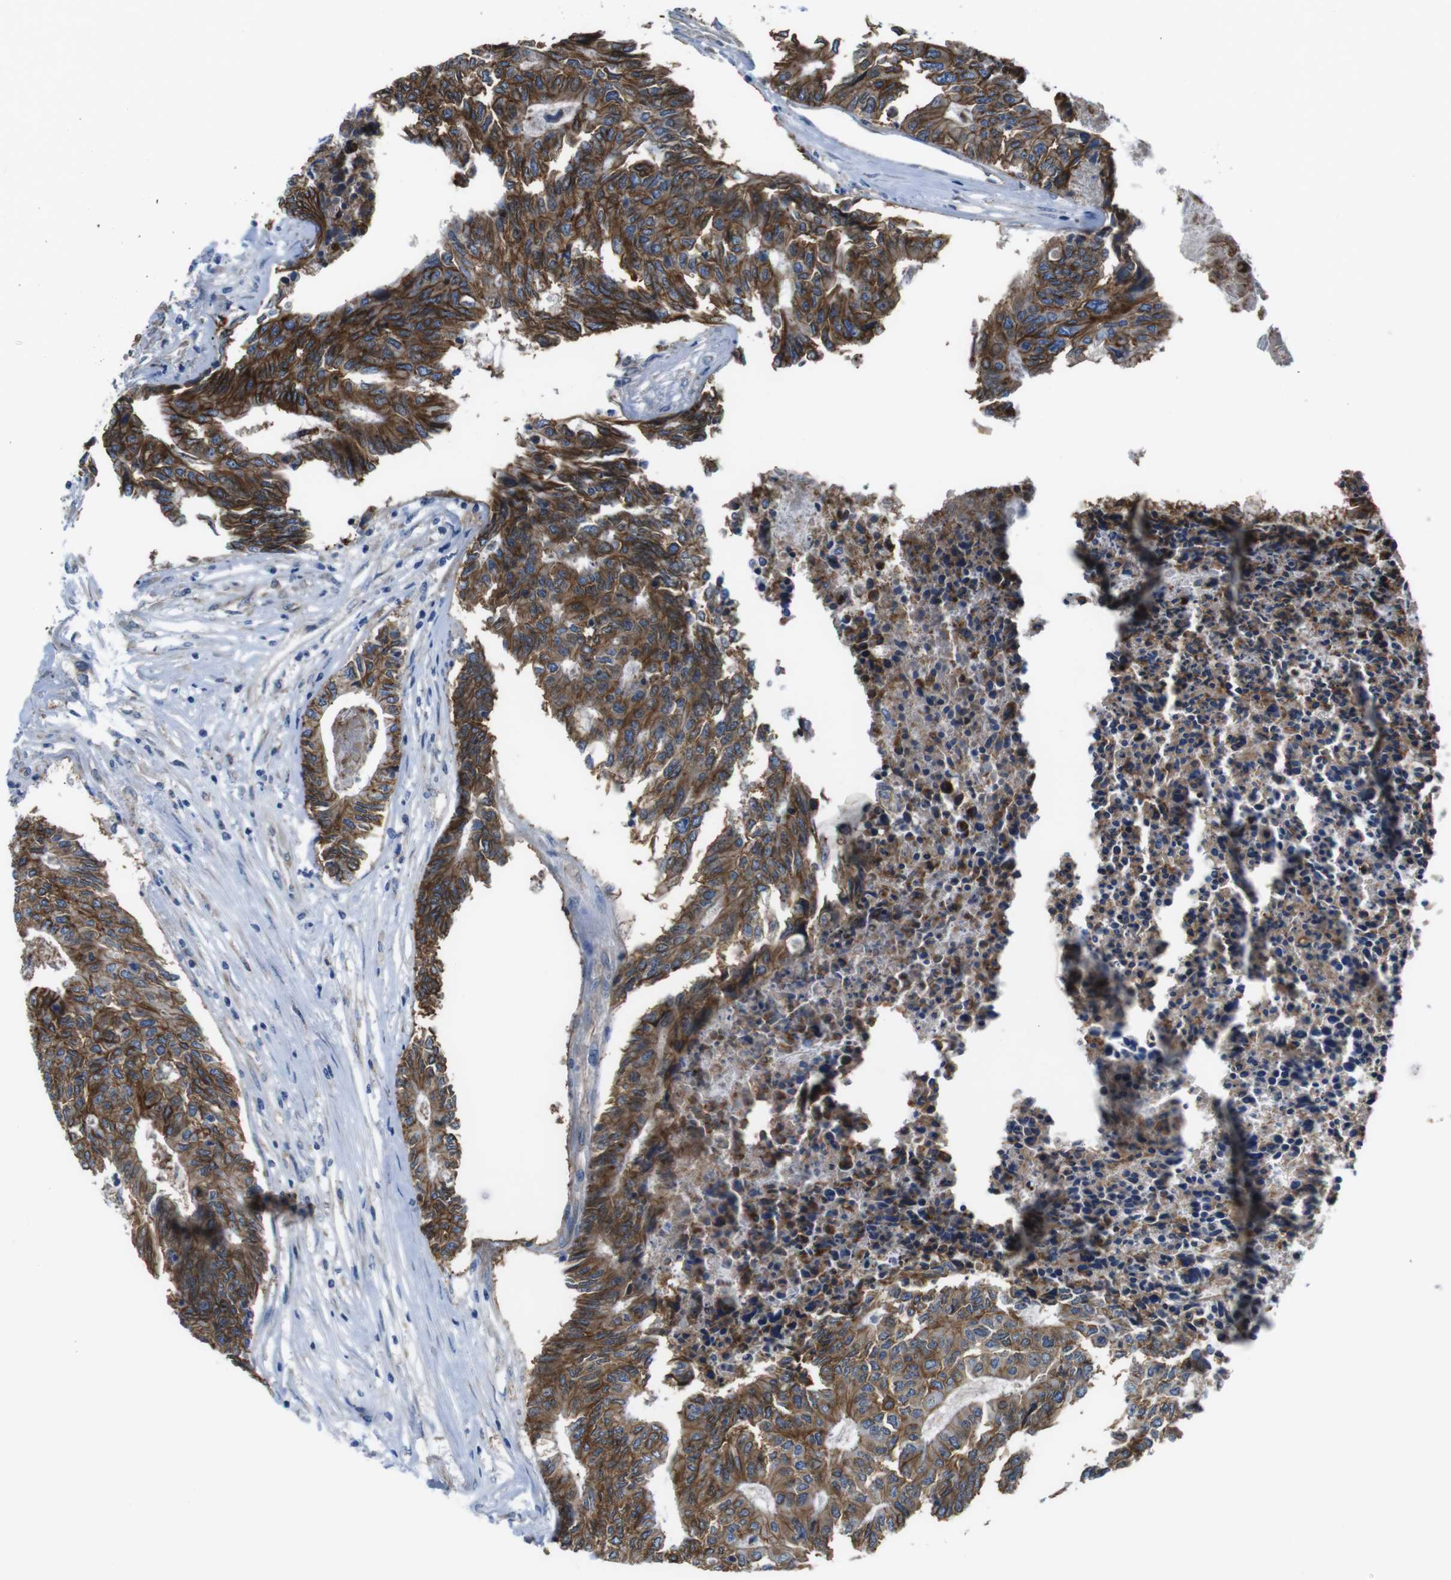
{"staining": {"intensity": "strong", "quantity": ">75%", "location": "cytoplasmic/membranous"}, "tissue": "colorectal cancer", "cell_type": "Tumor cells", "image_type": "cancer", "snomed": [{"axis": "morphology", "description": "Adenocarcinoma, NOS"}, {"axis": "topography", "description": "Rectum"}], "caption": "A brown stain labels strong cytoplasmic/membranous expression of a protein in colorectal adenocarcinoma tumor cells.", "gene": "CDH8", "patient": {"sex": "male", "age": 63}}